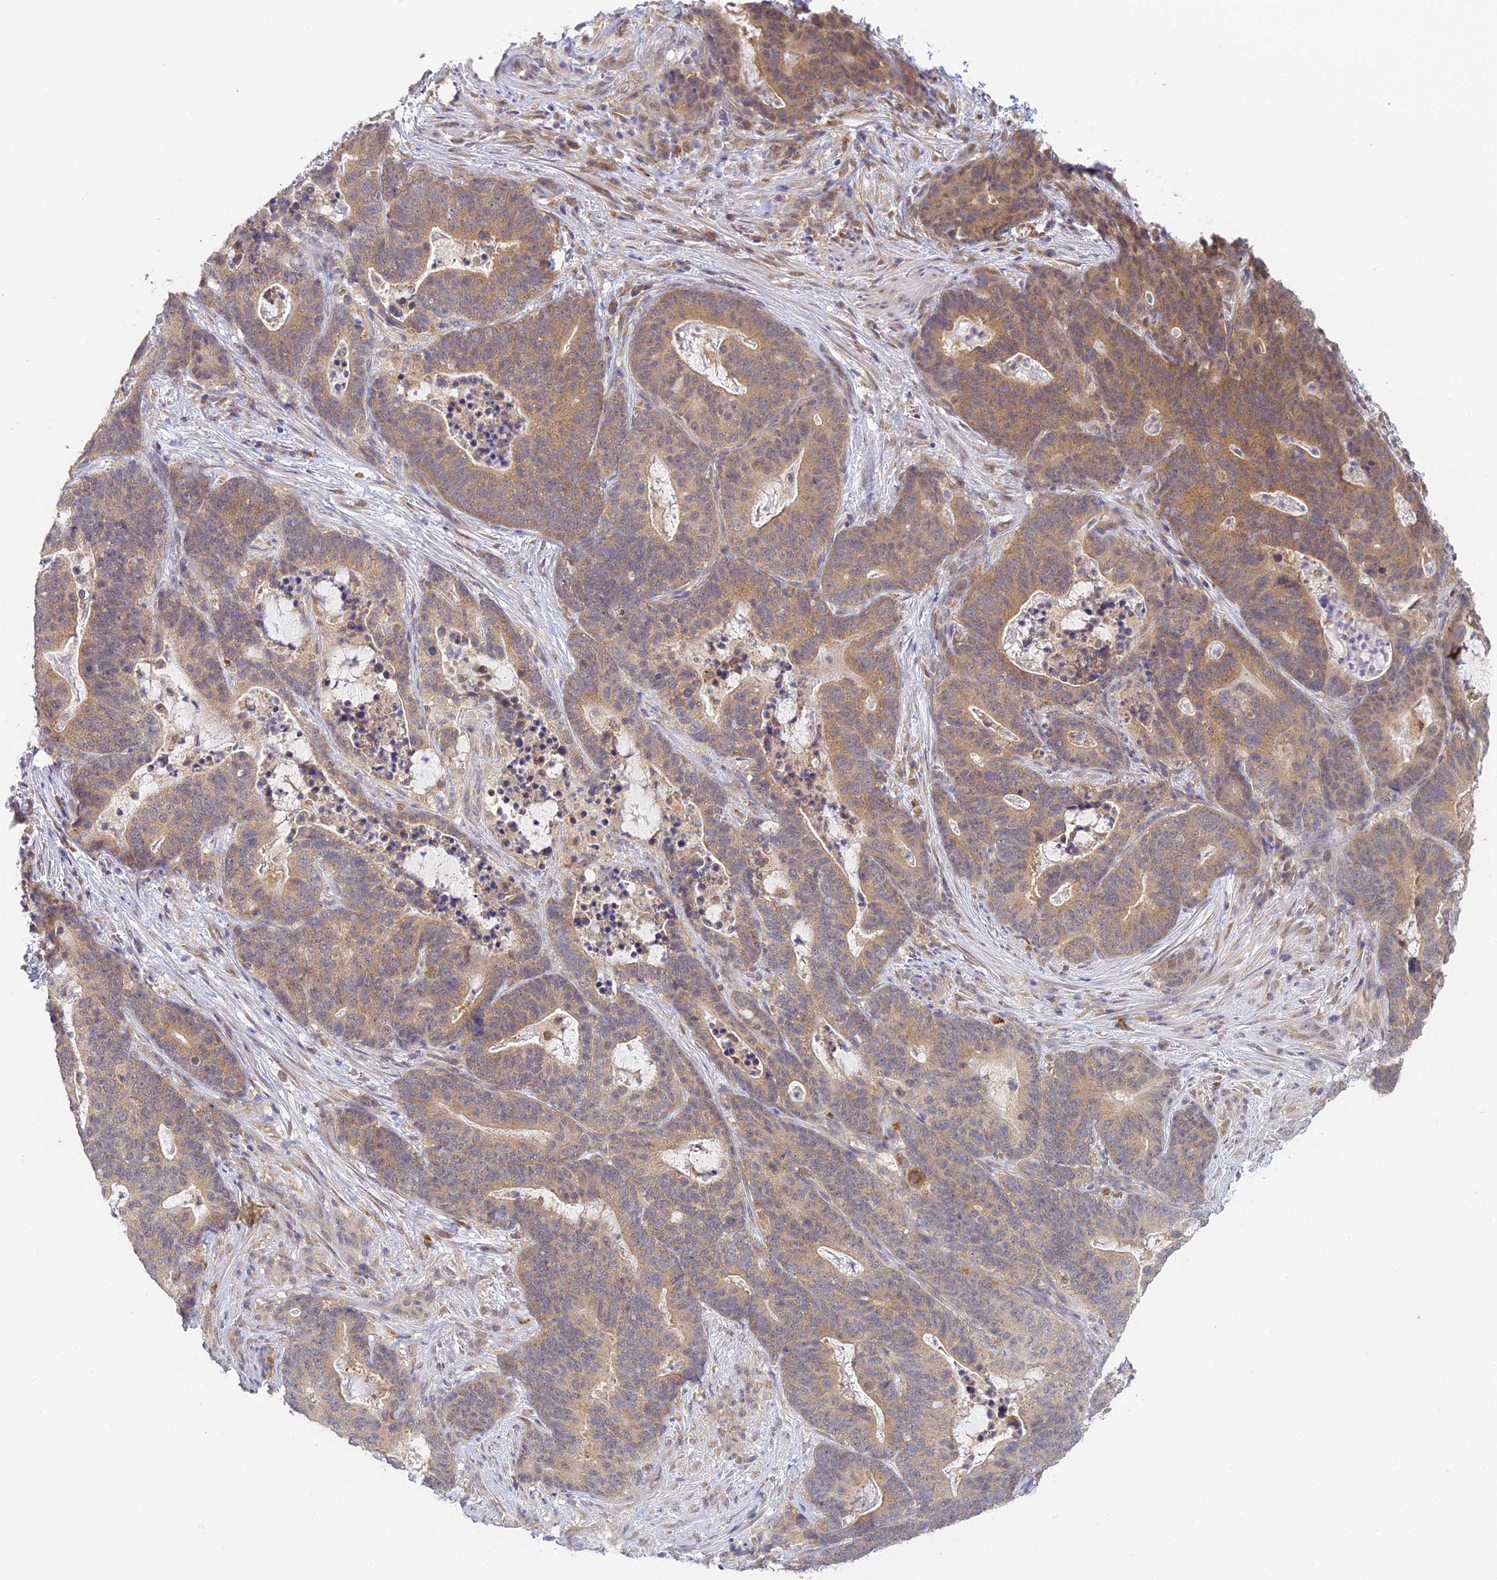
{"staining": {"intensity": "moderate", "quantity": "25%-75%", "location": "cytoplasmic/membranous"}, "tissue": "stomach cancer", "cell_type": "Tumor cells", "image_type": "cancer", "snomed": [{"axis": "morphology", "description": "Normal tissue, NOS"}, {"axis": "morphology", "description": "Adenocarcinoma, NOS"}, {"axis": "topography", "description": "Stomach"}], "caption": "Immunohistochemical staining of human stomach adenocarcinoma demonstrates medium levels of moderate cytoplasmic/membranous expression in about 25%-75% of tumor cells.", "gene": "SKIC8", "patient": {"sex": "female", "age": 64}}